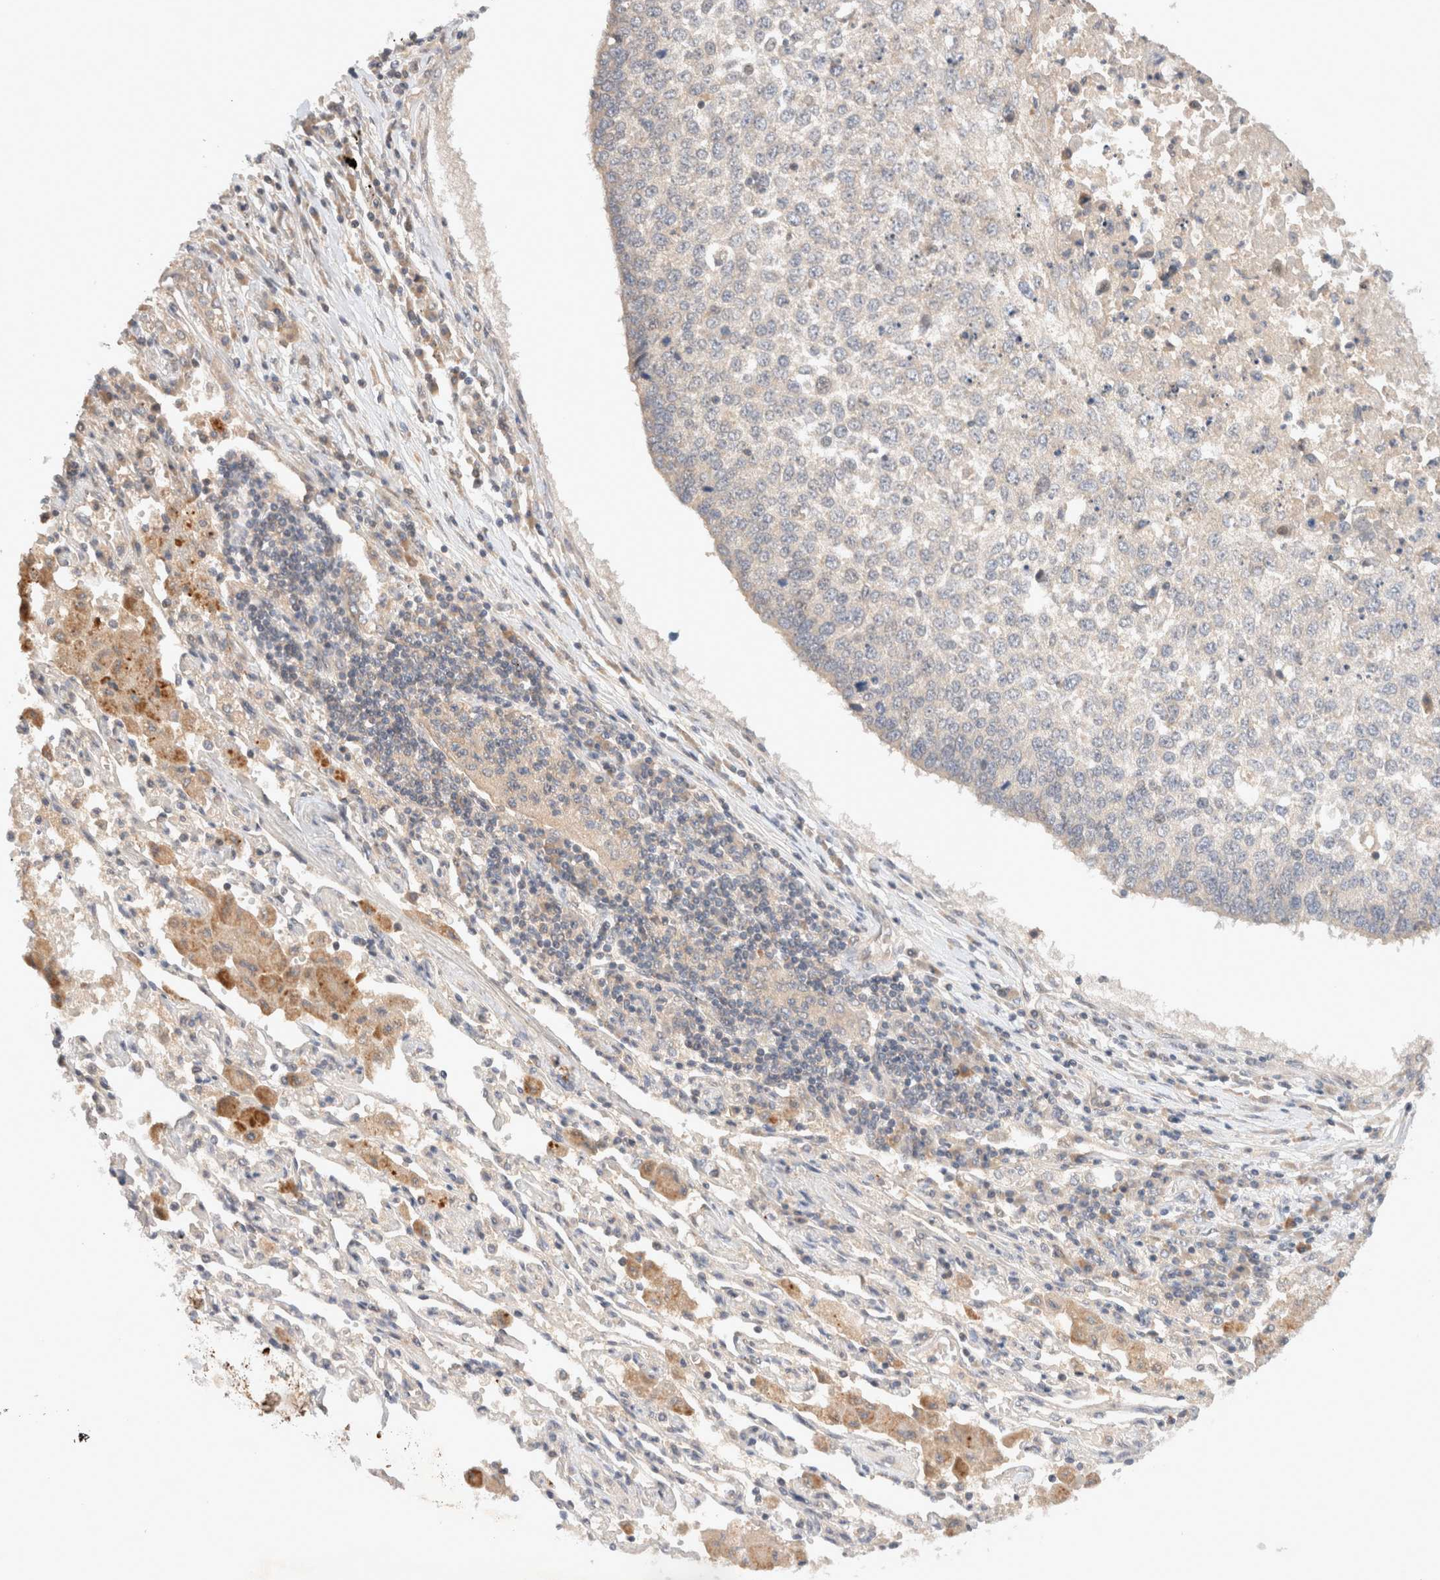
{"staining": {"intensity": "negative", "quantity": "none", "location": "none"}, "tissue": "lung cancer", "cell_type": "Tumor cells", "image_type": "cancer", "snomed": [{"axis": "morphology", "description": "Normal tissue, NOS"}, {"axis": "morphology", "description": "Squamous cell carcinoma, NOS"}, {"axis": "topography", "description": "Cartilage tissue"}, {"axis": "topography", "description": "Bronchus"}, {"axis": "topography", "description": "Lung"}, {"axis": "topography", "description": "Peripheral nerve tissue"}], "caption": "Immunohistochemistry of lung cancer demonstrates no positivity in tumor cells.", "gene": "KLHL20", "patient": {"sex": "female", "age": 49}}